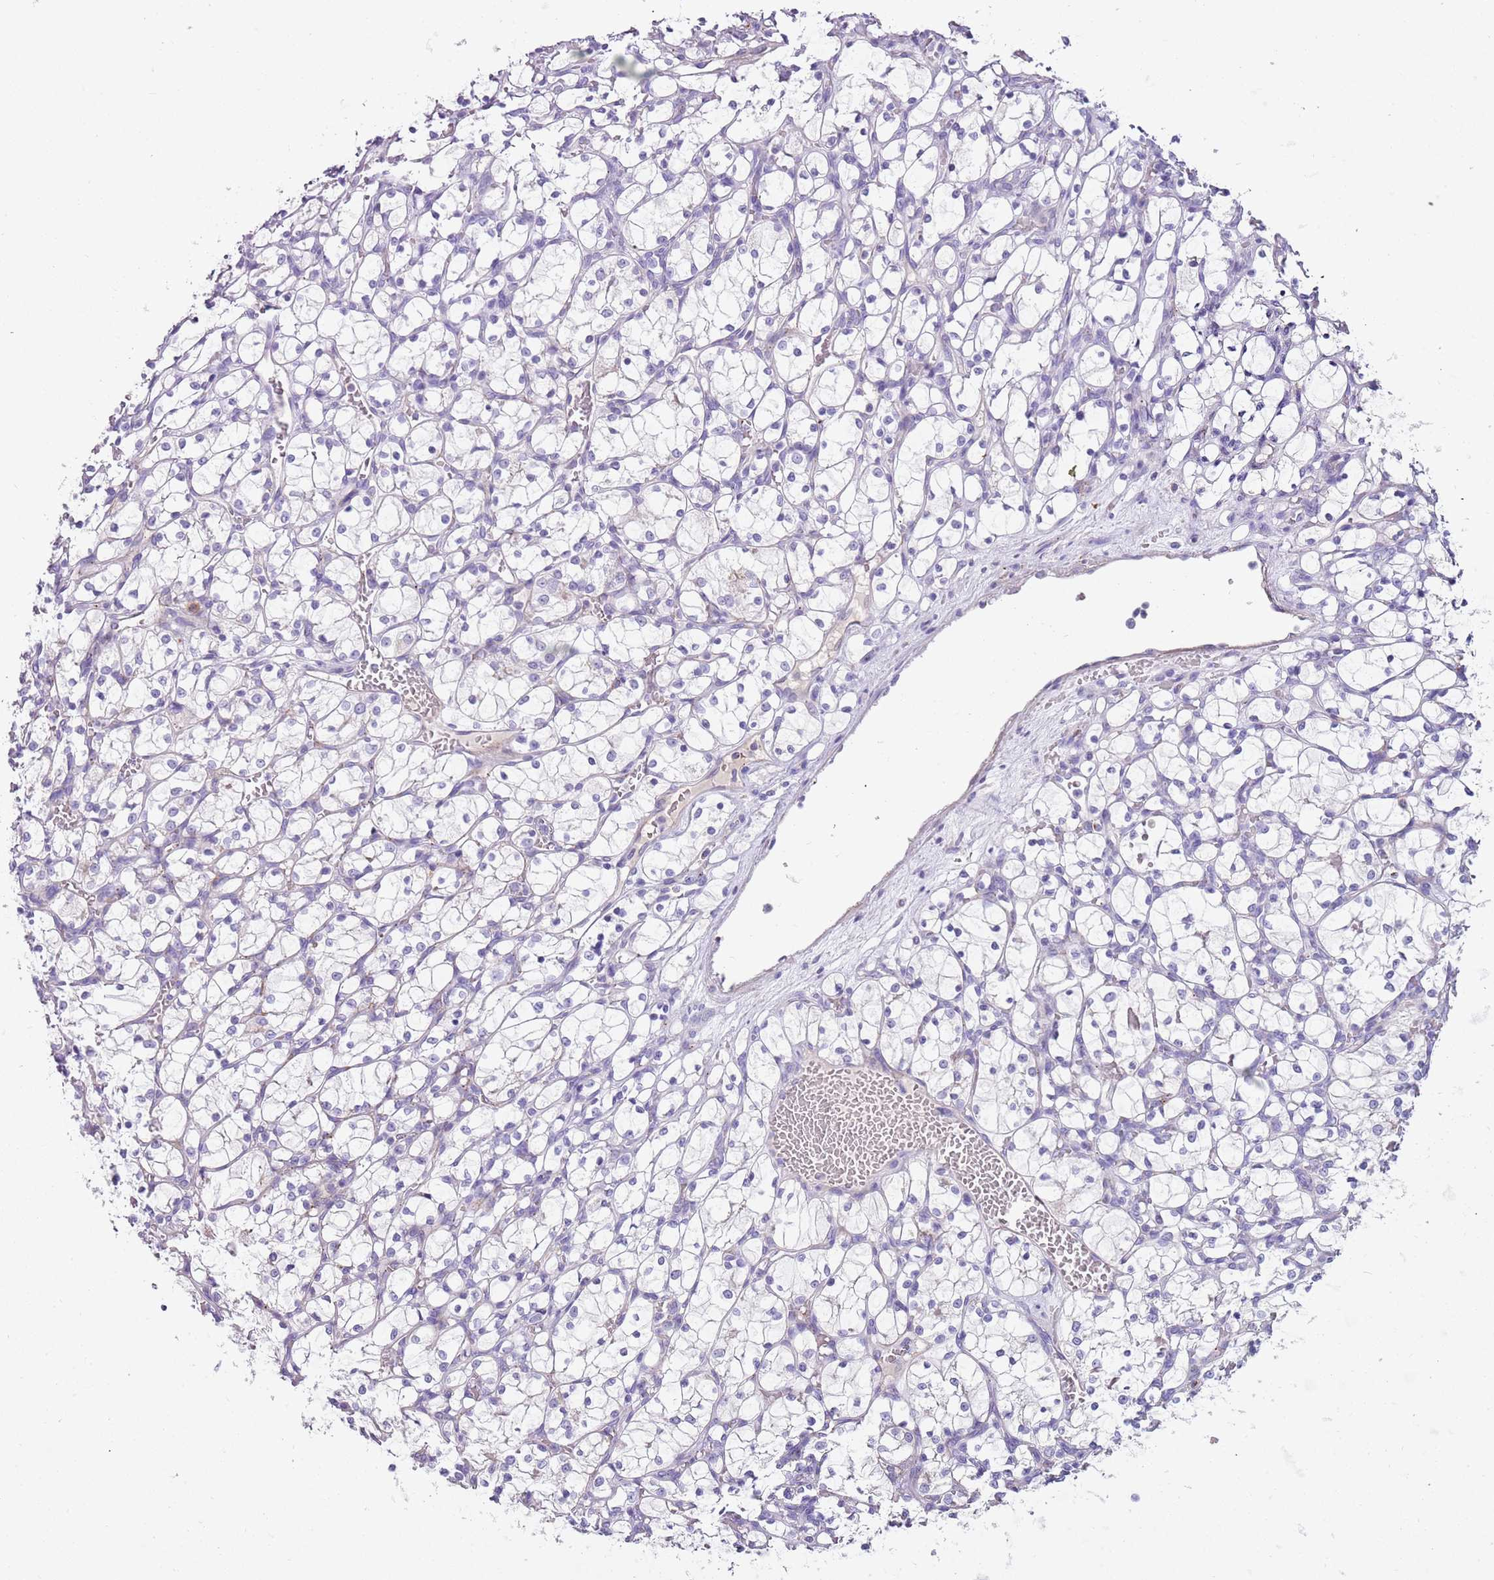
{"staining": {"intensity": "negative", "quantity": "none", "location": "none"}, "tissue": "renal cancer", "cell_type": "Tumor cells", "image_type": "cancer", "snomed": [{"axis": "morphology", "description": "Adenocarcinoma, NOS"}, {"axis": "topography", "description": "Kidney"}], "caption": "Tumor cells are negative for brown protein staining in renal adenocarcinoma. (Immunohistochemistry, brightfield microscopy, high magnification).", "gene": "LRRN3", "patient": {"sex": "female", "age": 69}}